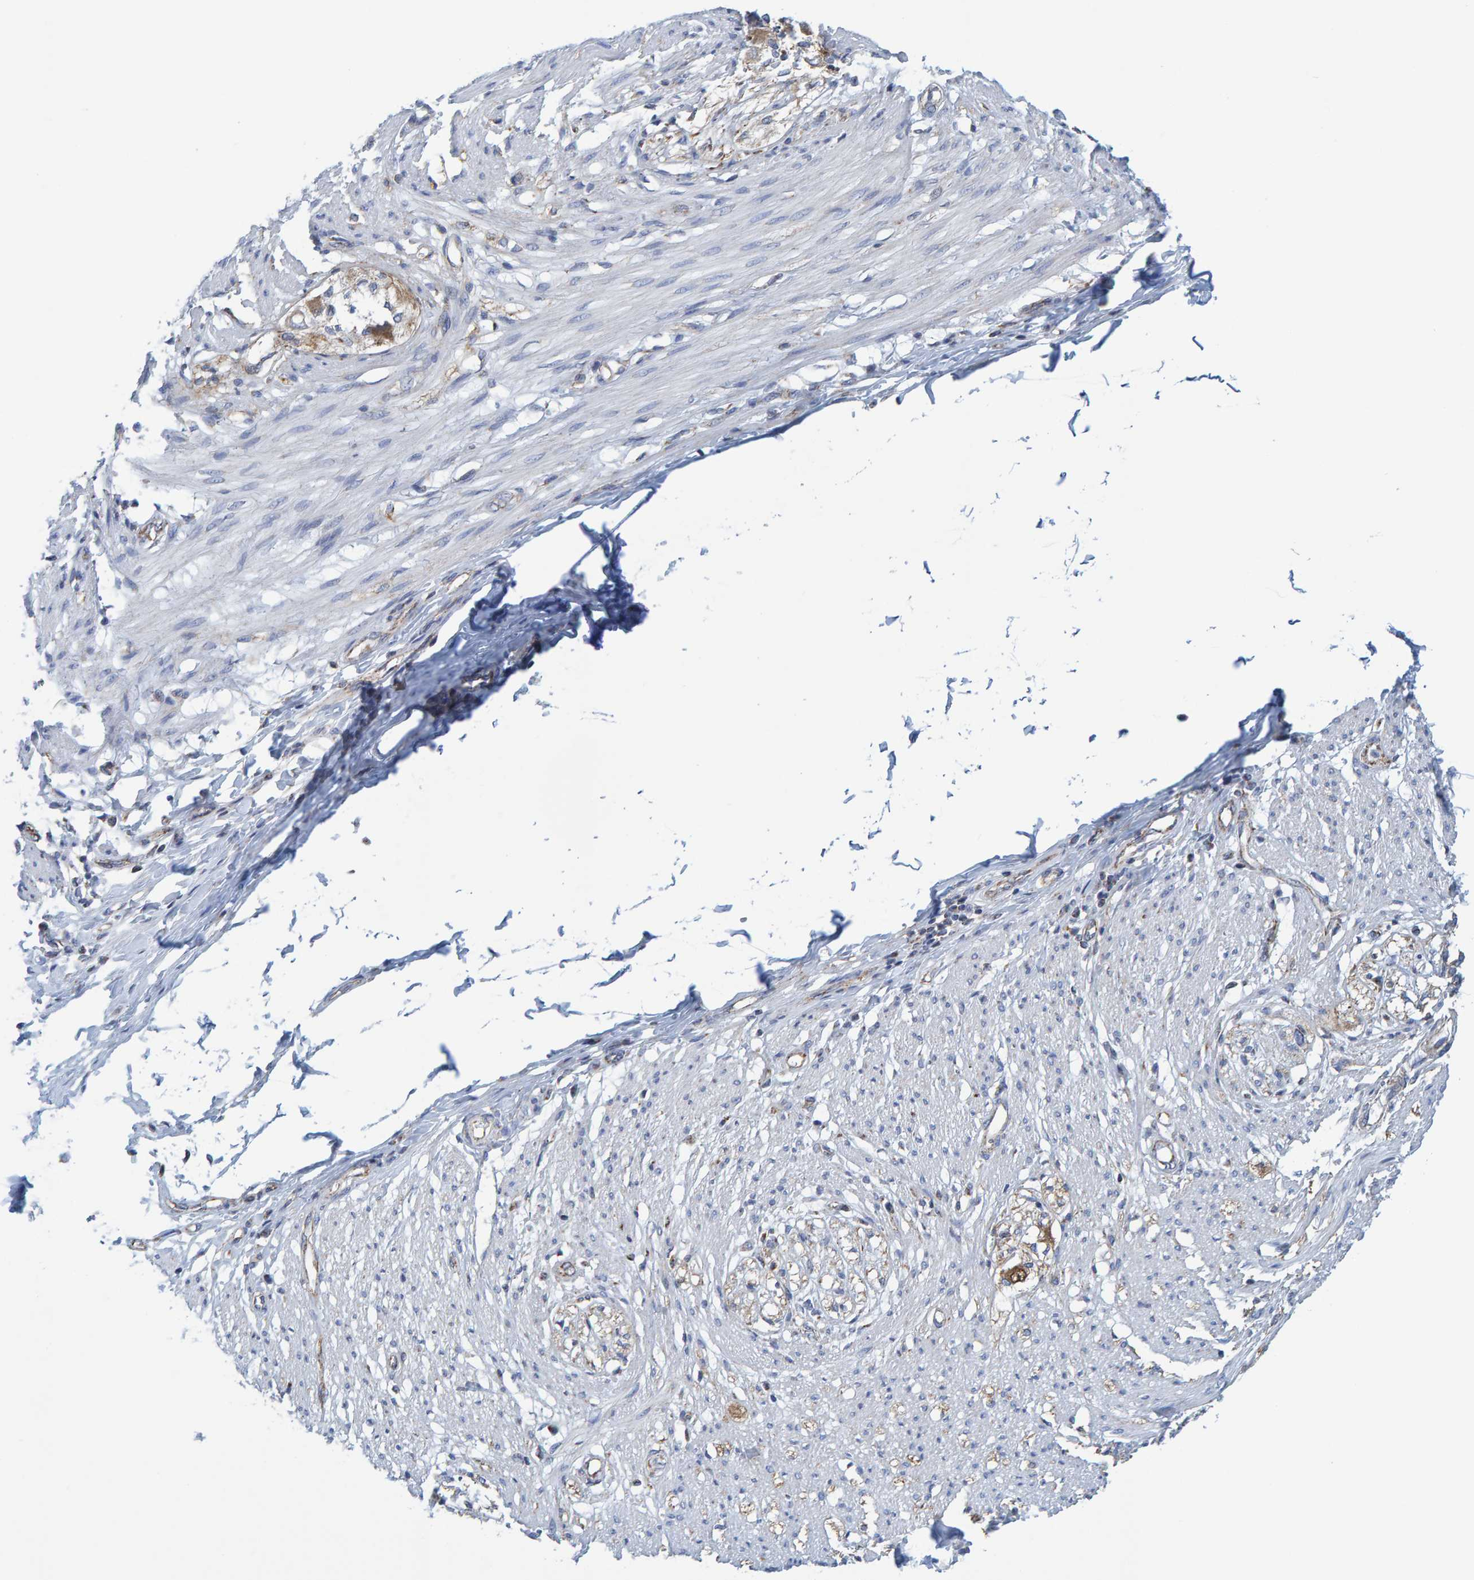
{"staining": {"intensity": "negative", "quantity": "none", "location": "none"}, "tissue": "smooth muscle", "cell_type": "Smooth muscle cells", "image_type": "normal", "snomed": [{"axis": "morphology", "description": "Normal tissue, NOS"}, {"axis": "morphology", "description": "Adenocarcinoma, NOS"}, {"axis": "topography", "description": "Colon"}, {"axis": "topography", "description": "Peripheral nerve tissue"}], "caption": "Immunohistochemistry image of benign smooth muscle stained for a protein (brown), which reveals no positivity in smooth muscle cells. (DAB IHC with hematoxylin counter stain).", "gene": "MRPS7", "patient": {"sex": "male", "age": 14}}